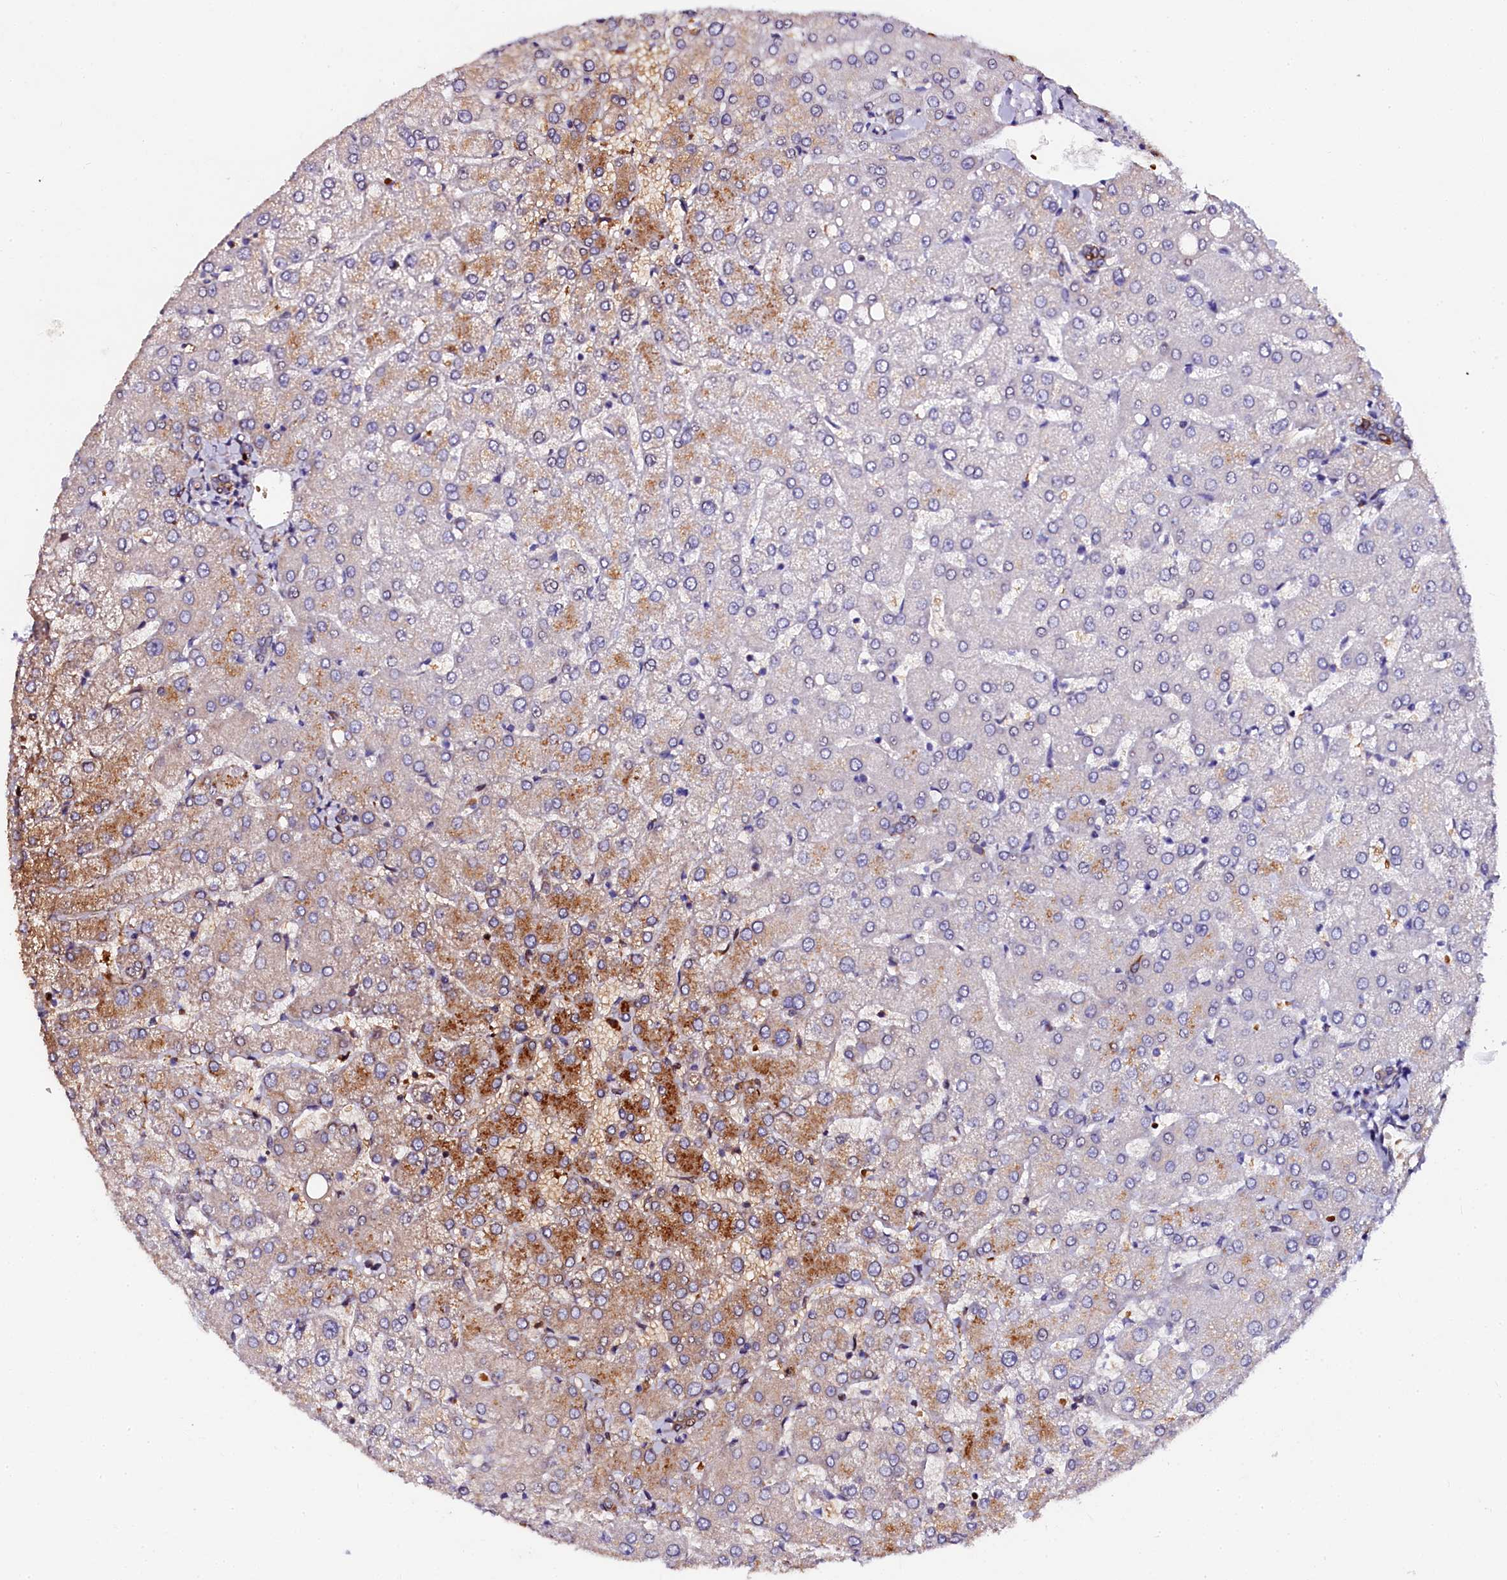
{"staining": {"intensity": "moderate", "quantity": ">75%", "location": "cytoplasmic/membranous"}, "tissue": "liver", "cell_type": "Cholangiocytes", "image_type": "normal", "snomed": [{"axis": "morphology", "description": "Normal tissue, NOS"}, {"axis": "topography", "description": "Liver"}], "caption": "A brown stain labels moderate cytoplasmic/membranous positivity of a protein in cholangiocytes of benign liver.", "gene": "CTDSPL2", "patient": {"sex": "female", "age": 54}}